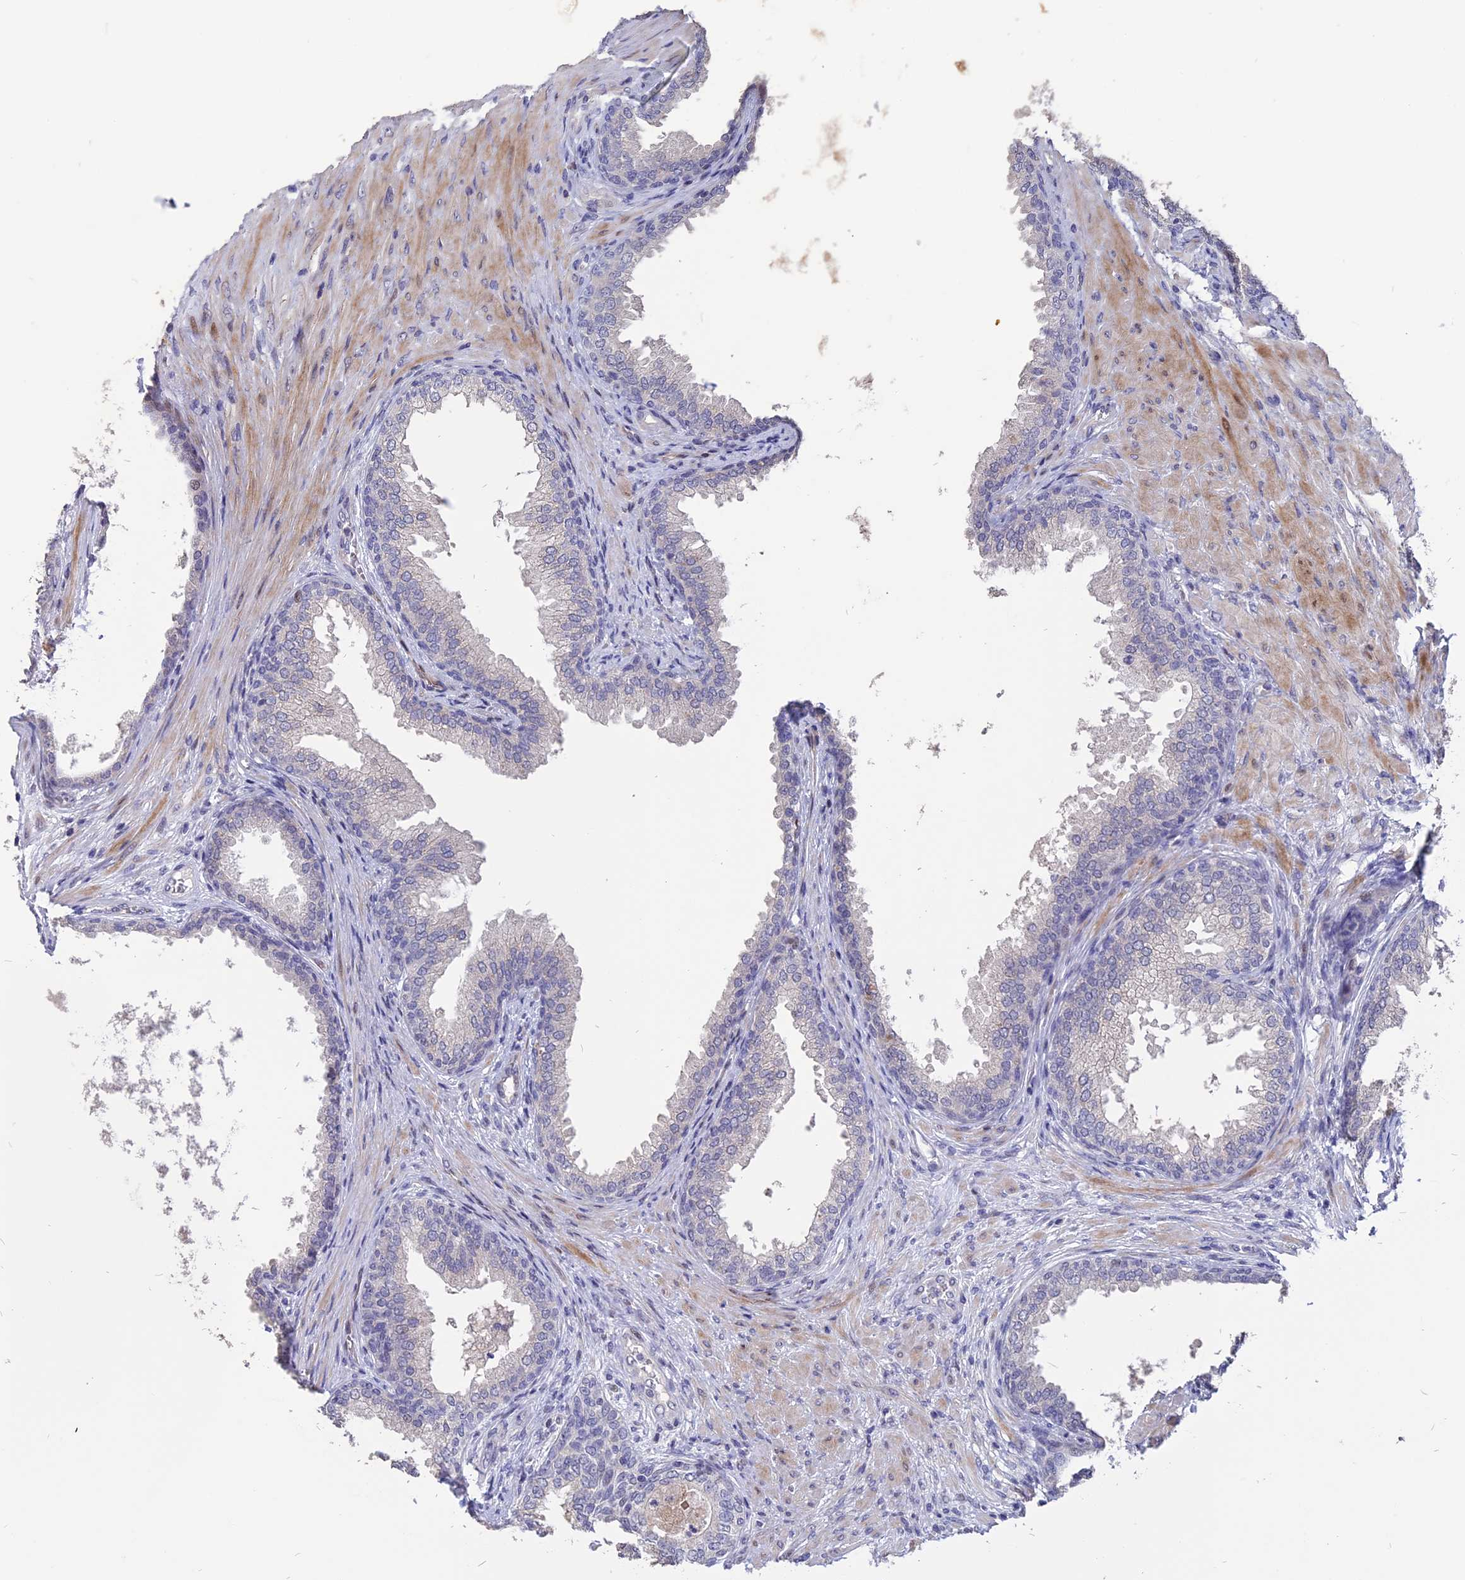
{"staining": {"intensity": "negative", "quantity": "none", "location": "none"}, "tissue": "prostate", "cell_type": "Glandular cells", "image_type": "normal", "snomed": [{"axis": "morphology", "description": "Normal tissue, NOS"}, {"axis": "topography", "description": "Prostate"}], "caption": "Unremarkable prostate was stained to show a protein in brown. There is no significant positivity in glandular cells. The staining is performed using DAB (3,3'-diaminobenzidine) brown chromogen with nuclei counter-stained in using hematoxylin.", "gene": "TMEM263", "patient": {"sex": "male", "age": 76}}